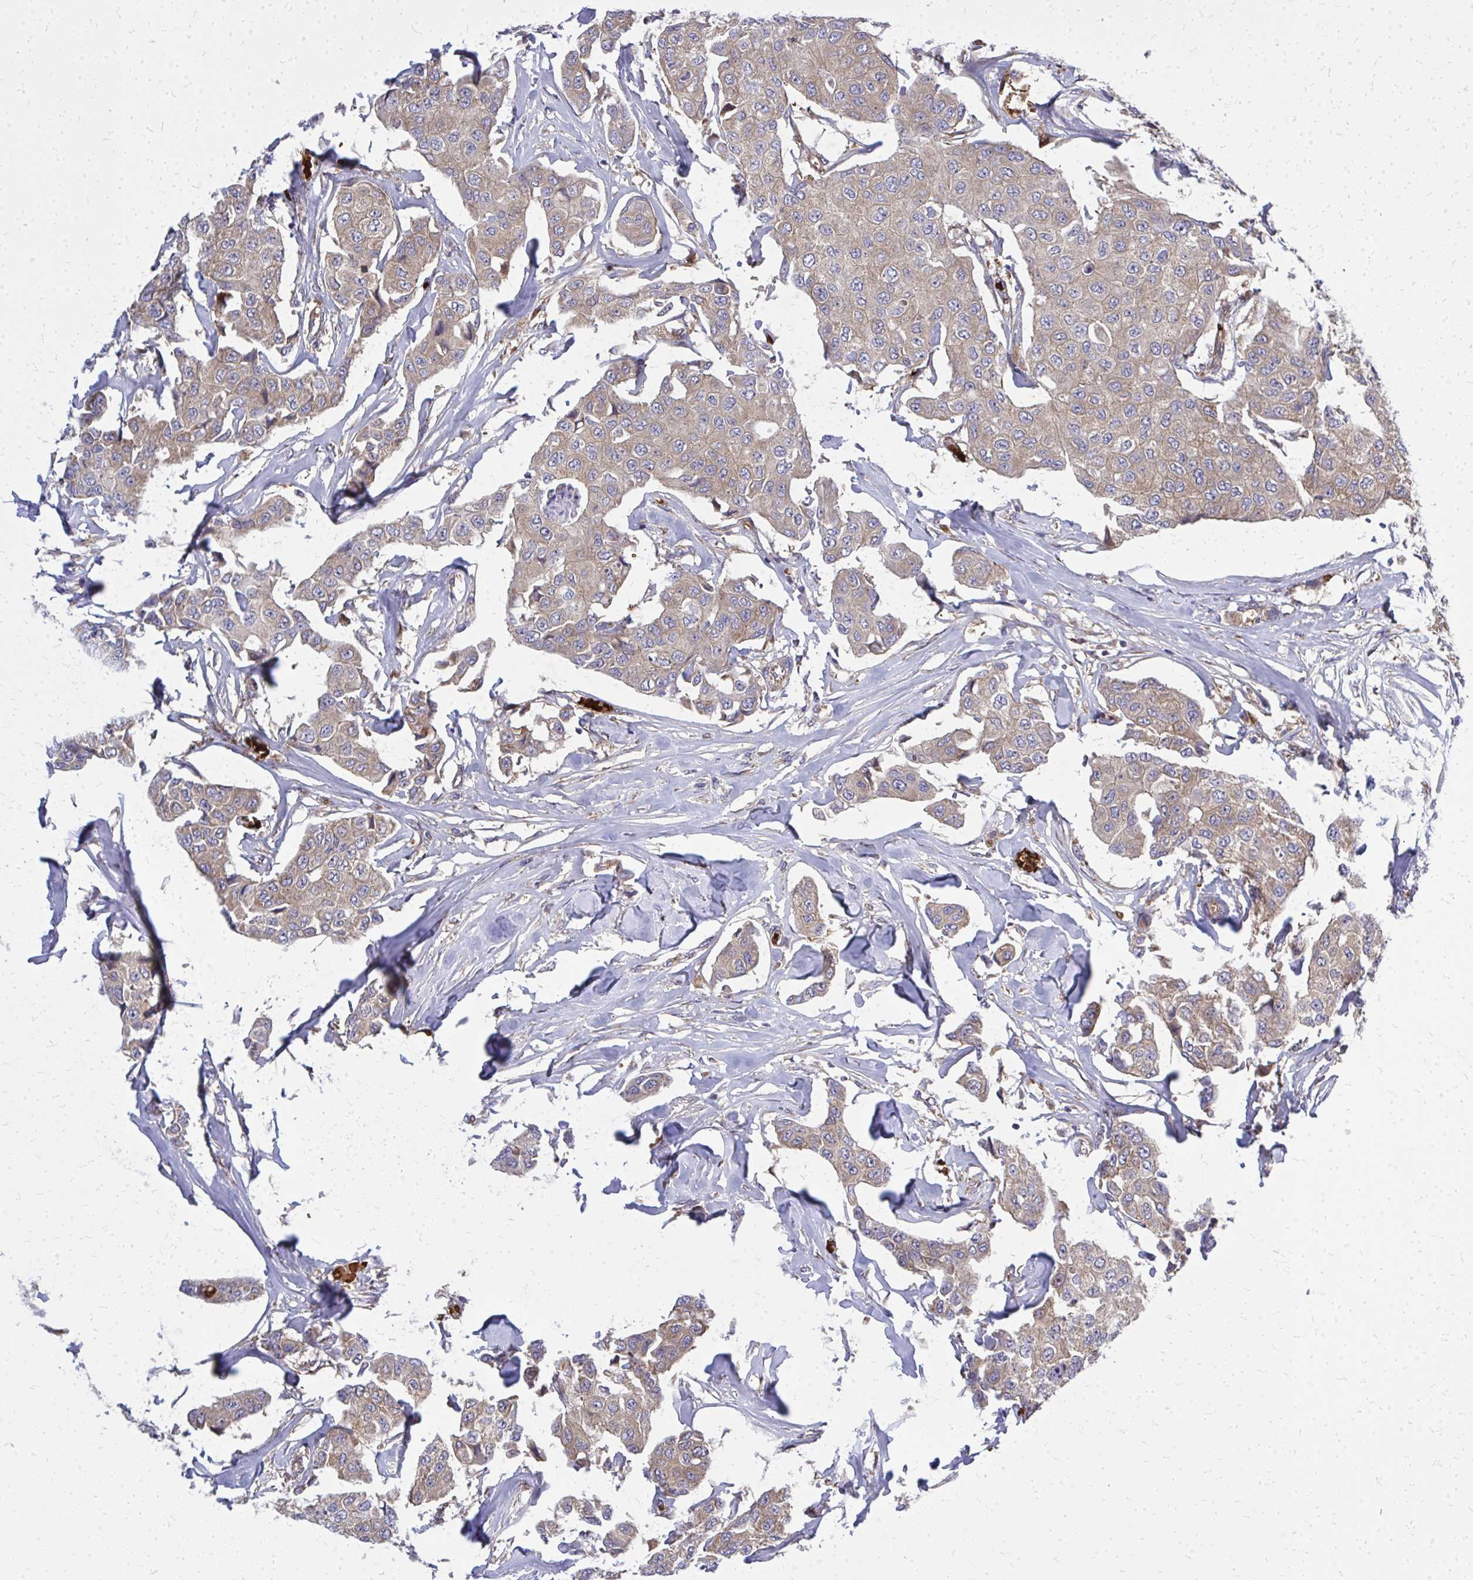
{"staining": {"intensity": "weak", "quantity": ">75%", "location": "cytoplasmic/membranous"}, "tissue": "breast cancer", "cell_type": "Tumor cells", "image_type": "cancer", "snomed": [{"axis": "morphology", "description": "Duct carcinoma"}, {"axis": "topography", "description": "Breast"}, {"axis": "topography", "description": "Lymph node"}], "caption": "Approximately >75% of tumor cells in breast cancer display weak cytoplasmic/membranous protein positivity as visualized by brown immunohistochemical staining.", "gene": "PDK4", "patient": {"sex": "female", "age": 80}}